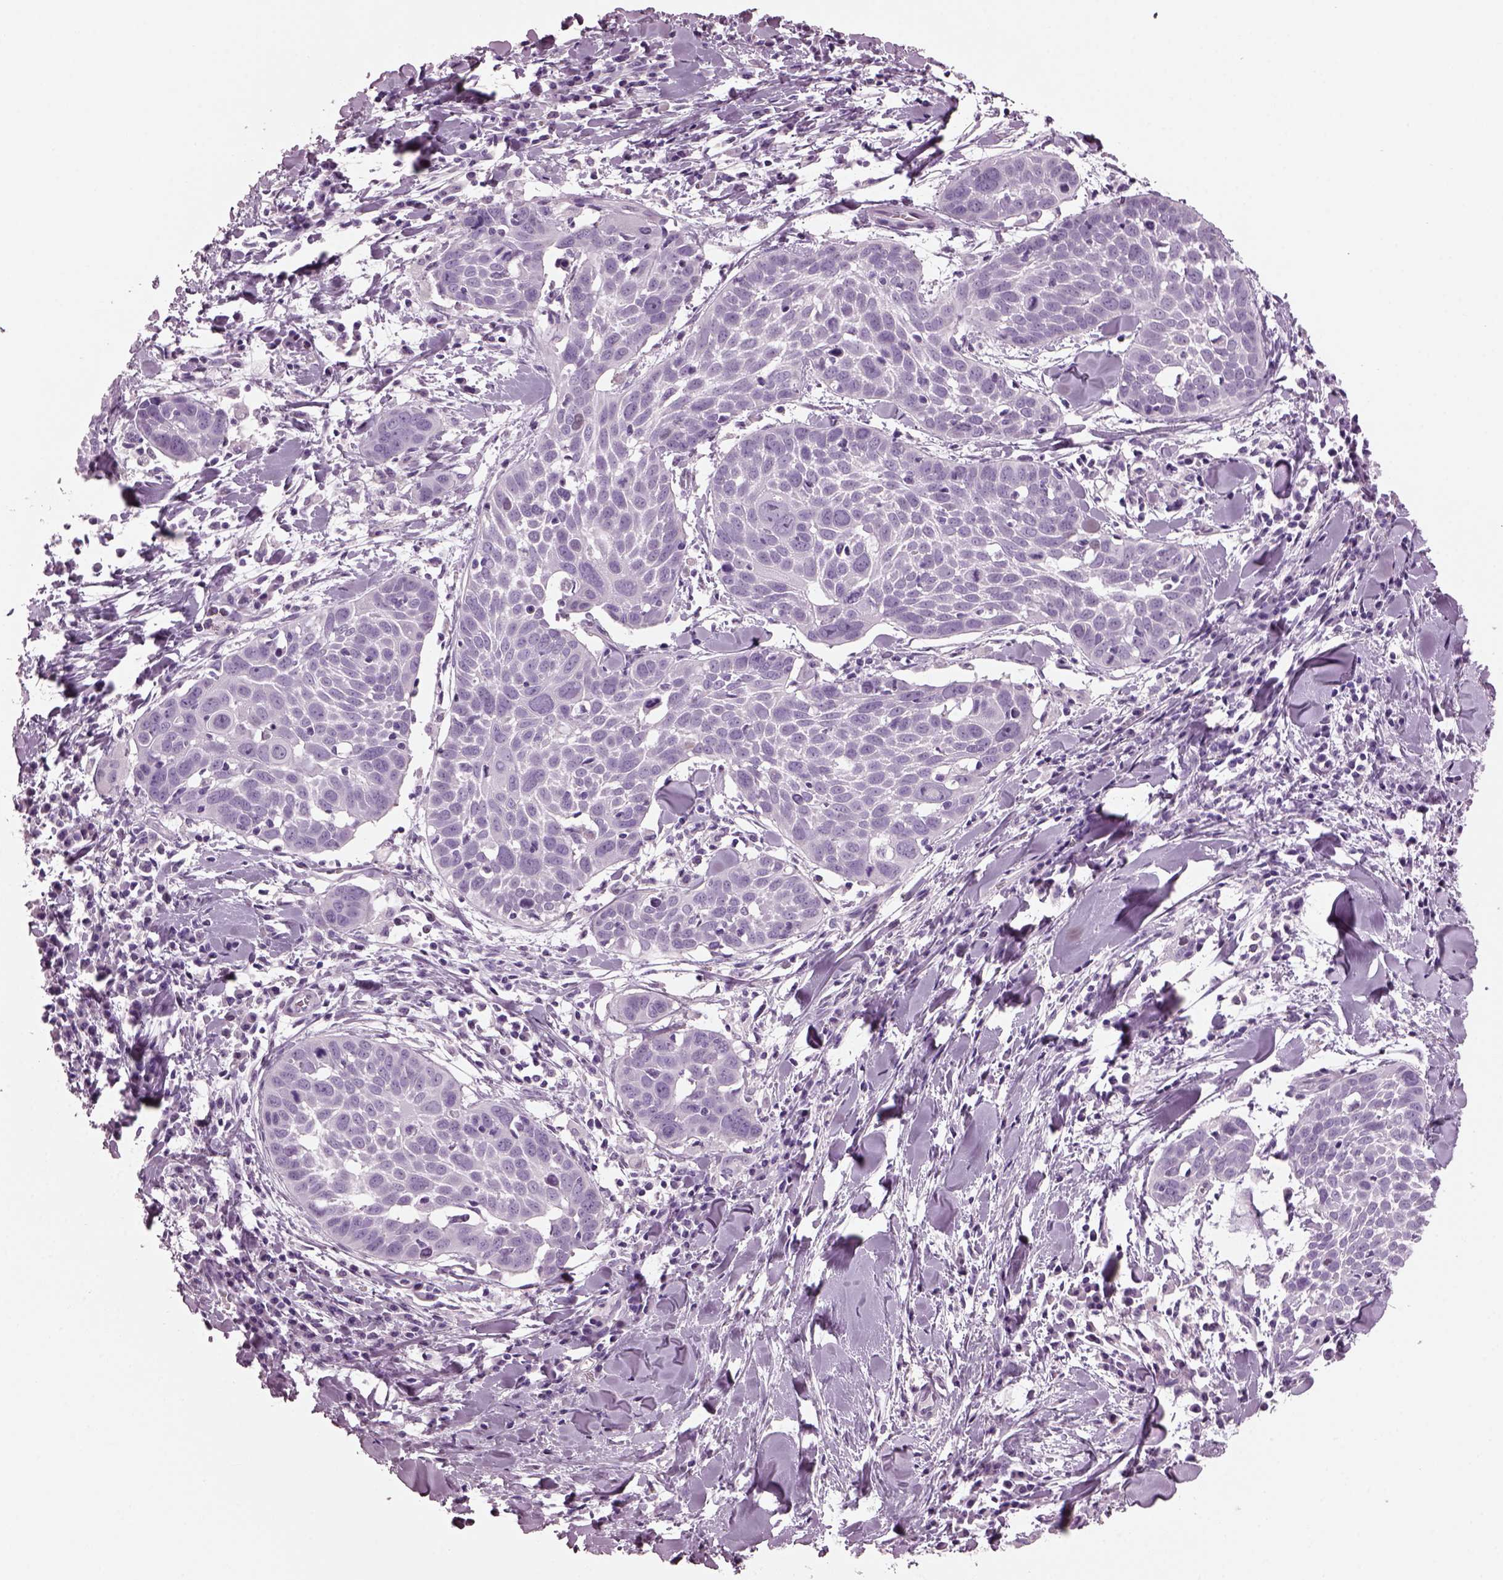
{"staining": {"intensity": "negative", "quantity": "none", "location": "none"}, "tissue": "lung cancer", "cell_type": "Tumor cells", "image_type": "cancer", "snomed": [{"axis": "morphology", "description": "Squamous cell carcinoma, NOS"}, {"axis": "topography", "description": "Lung"}], "caption": "Lung squamous cell carcinoma was stained to show a protein in brown. There is no significant expression in tumor cells. Brightfield microscopy of immunohistochemistry (IHC) stained with DAB (brown) and hematoxylin (blue), captured at high magnification.", "gene": "KRTAP3-2", "patient": {"sex": "male", "age": 57}}